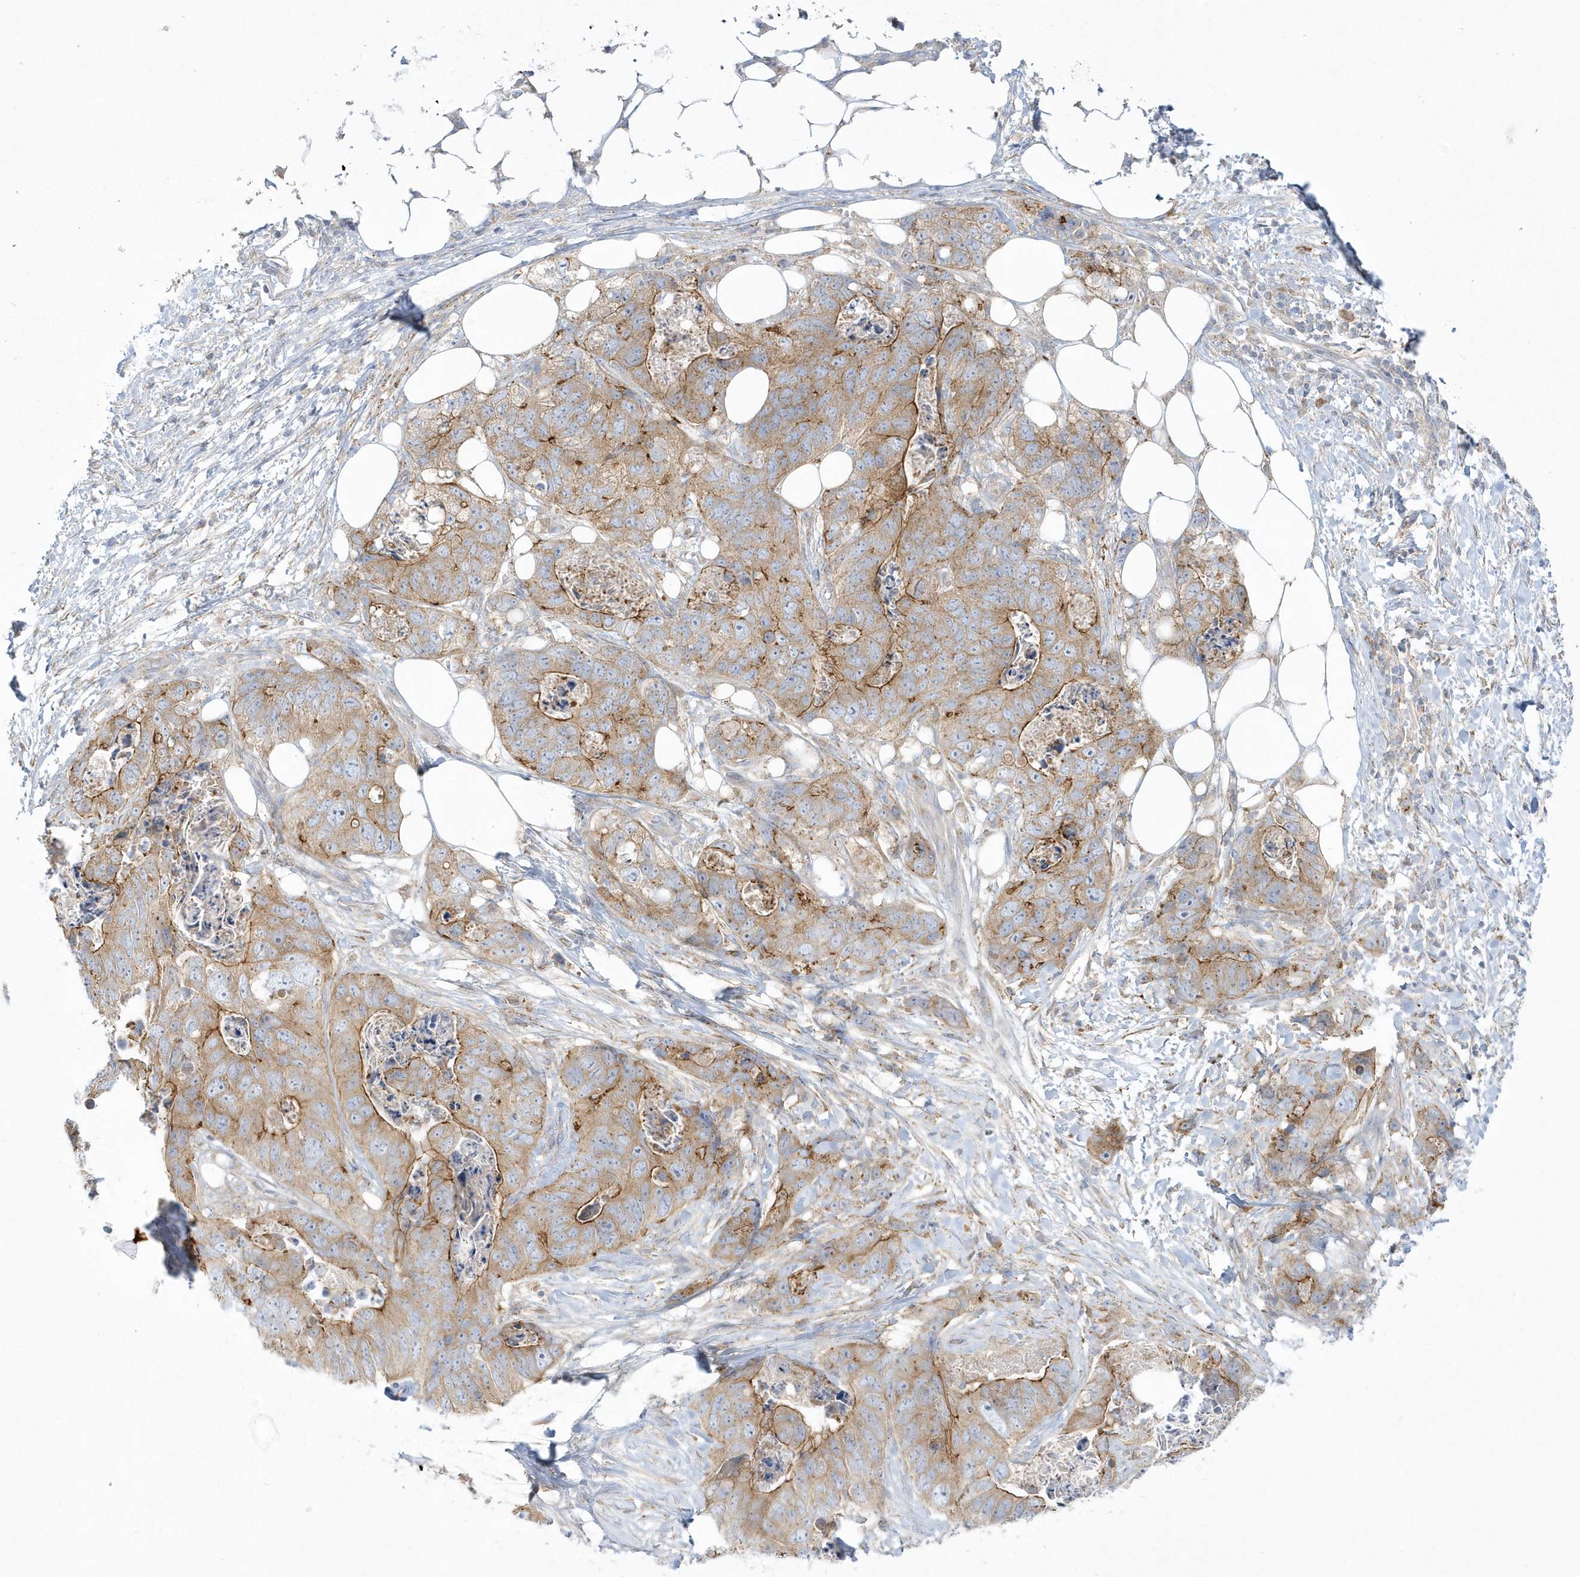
{"staining": {"intensity": "moderate", "quantity": ">75%", "location": "cytoplasmic/membranous"}, "tissue": "stomach cancer", "cell_type": "Tumor cells", "image_type": "cancer", "snomed": [{"axis": "morphology", "description": "Adenocarcinoma, NOS"}, {"axis": "topography", "description": "Stomach"}], "caption": "Protein staining exhibits moderate cytoplasmic/membranous positivity in approximately >75% of tumor cells in stomach cancer. The staining was performed using DAB (3,3'-diaminobenzidine) to visualize the protein expression in brown, while the nuclei were stained in blue with hematoxylin (Magnification: 20x).", "gene": "DNAJC18", "patient": {"sex": "female", "age": 89}}